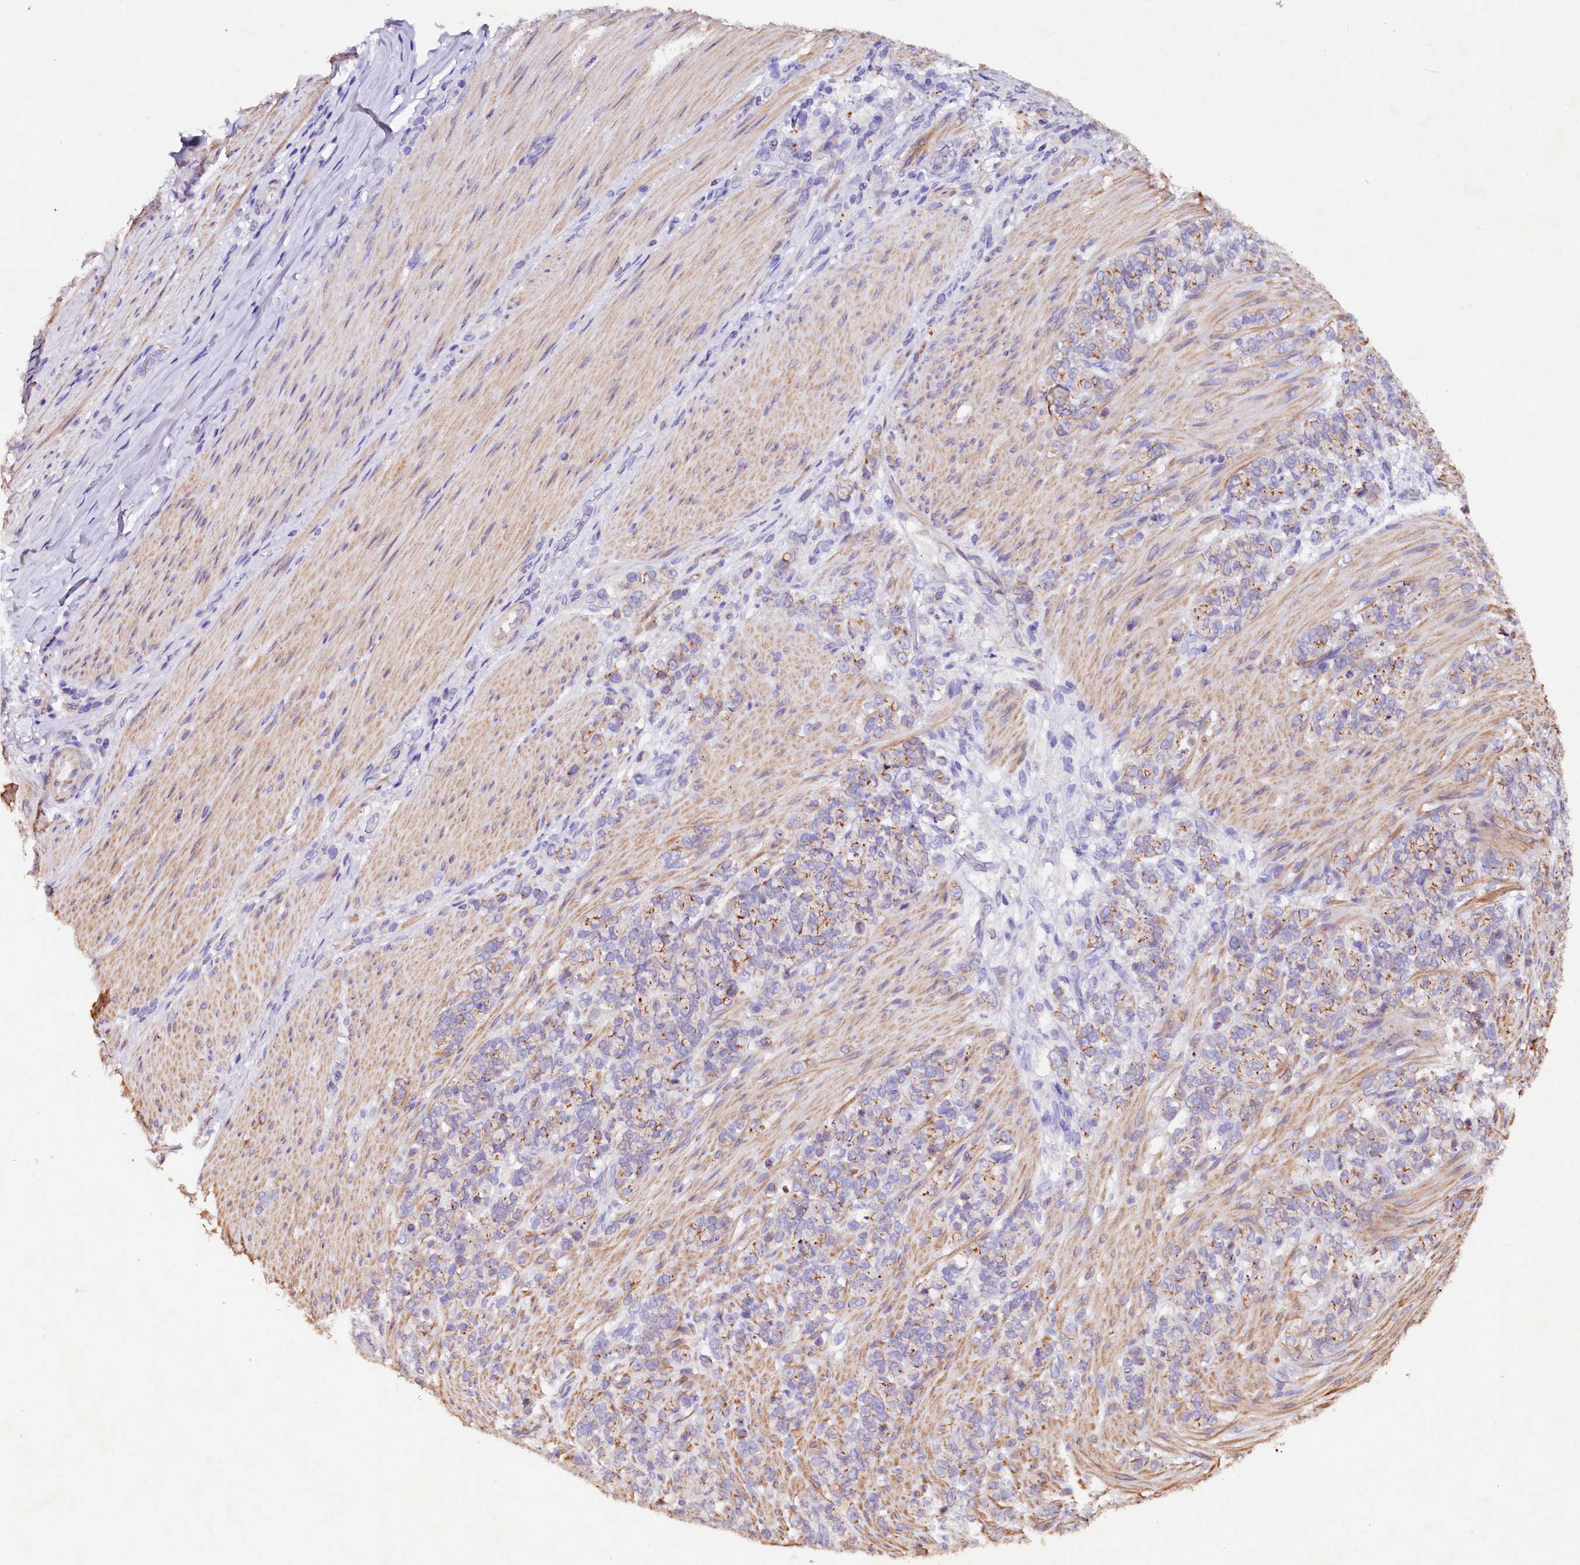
{"staining": {"intensity": "moderate", "quantity": "<25%", "location": "cytoplasmic/membranous"}, "tissue": "stomach cancer", "cell_type": "Tumor cells", "image_type": "cancer", "snomed": [{"axis": "morphology", "description": "Adenocarcinoma, NOS"}, {"axis": "topography", "description": "Stomach"}], "caption": "Immunohistochemistry (IHC) (DAB) staining of human stomach adenocarcinoma exhibits moderate cytoplasmic/membranous protein staining in approximately <25% of tumor cells.", "gene": "VPS36", "patient": {"sex": "female", "age": 79}}